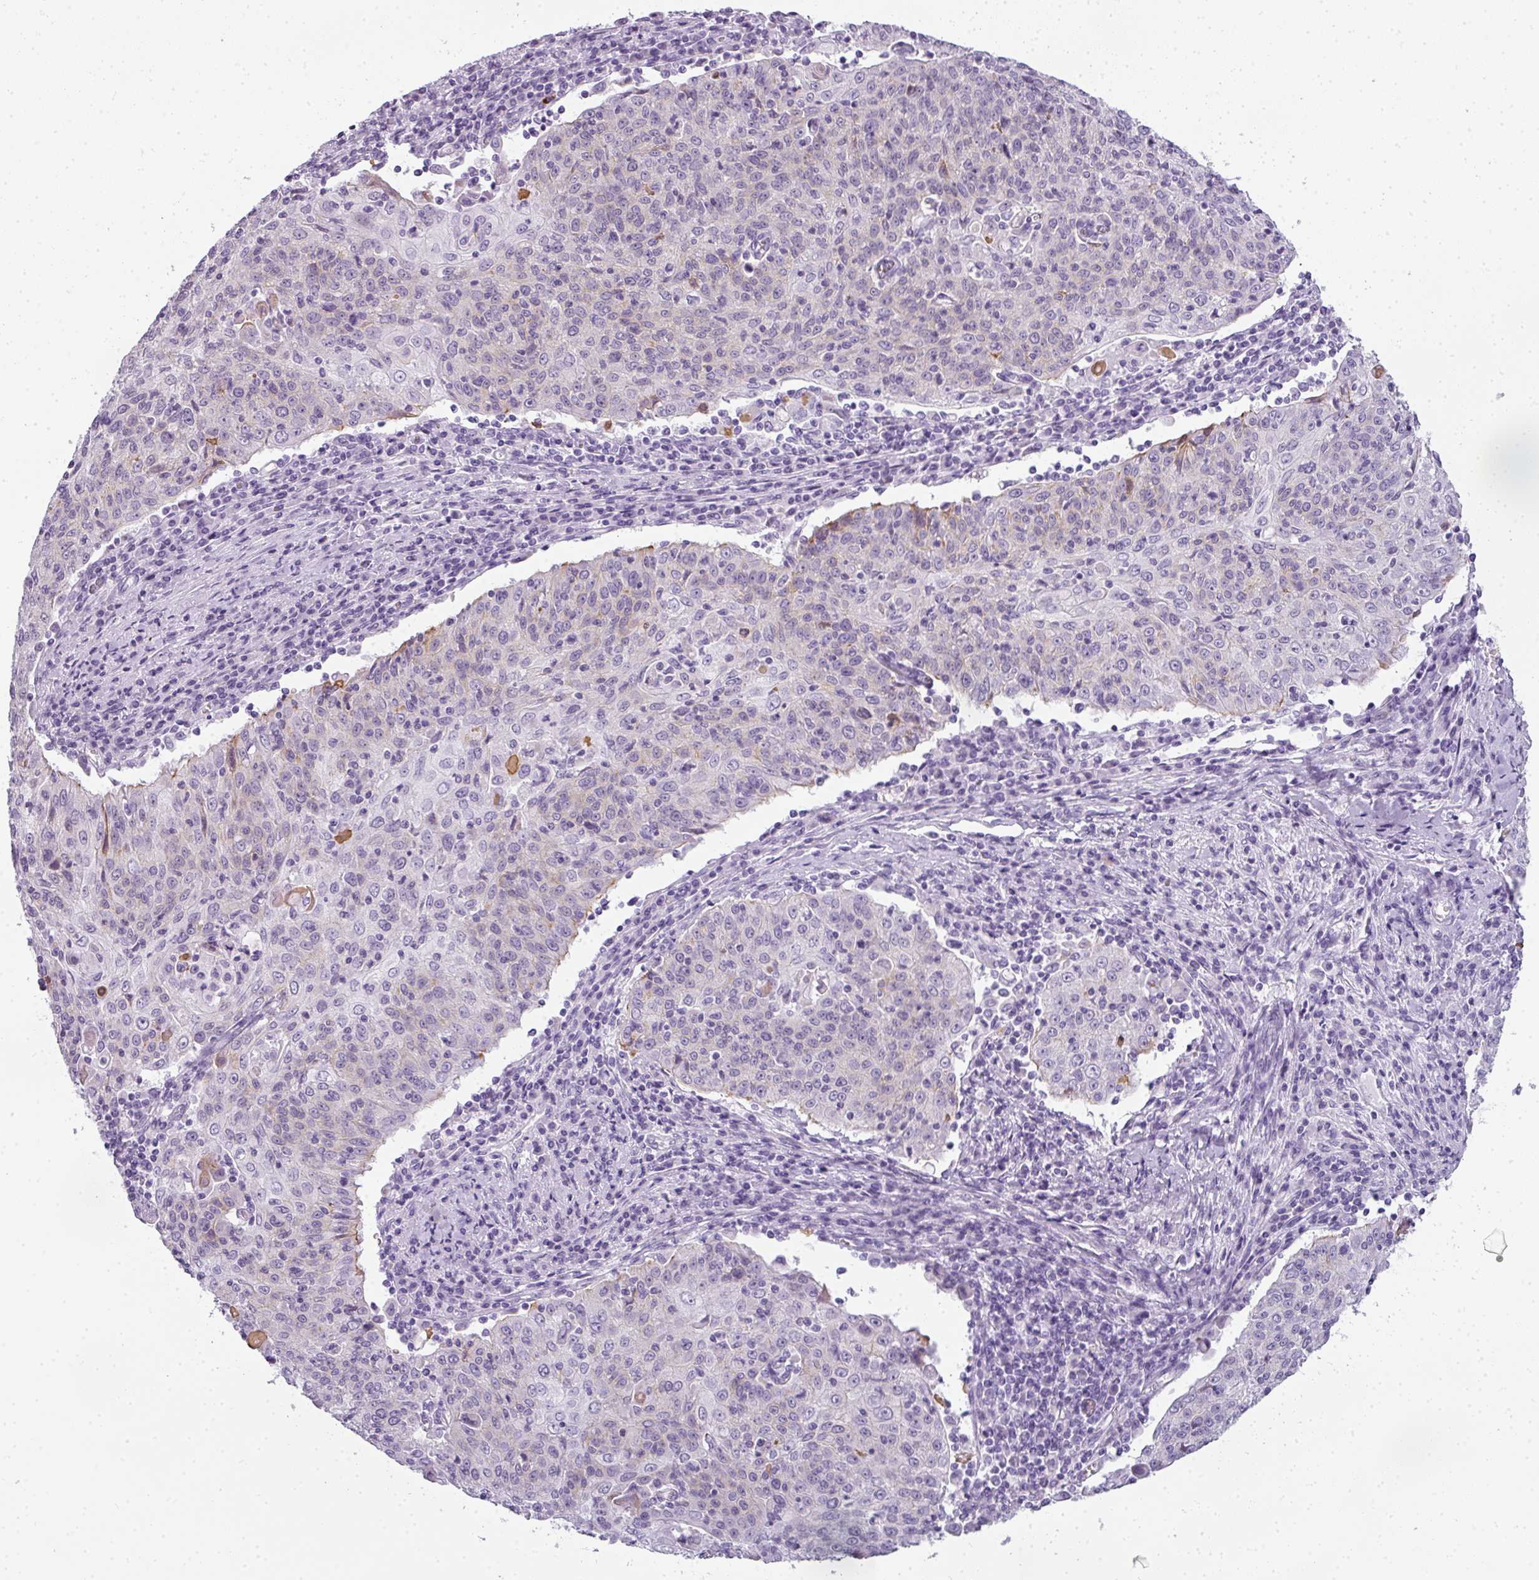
{"staining": {"intensity": "negative", "quantity": "none", "location": "none"}, "tissue": "cervical cancer", "cell_type": "Tumor cells", "image_type": "cancer", "snomed": [{"axis": "morphology", "description": "Squamous cell carcinoma, NOS"}, {"axis": "topography", "description": "Cervix"}], "caption": "There is no significant expression in tumor cells of cervical cancer. (IHC, brightfield microscopy, high magnification).", "gene": "RBMY1F", "patient": {"sex": "female", "age": 48}}